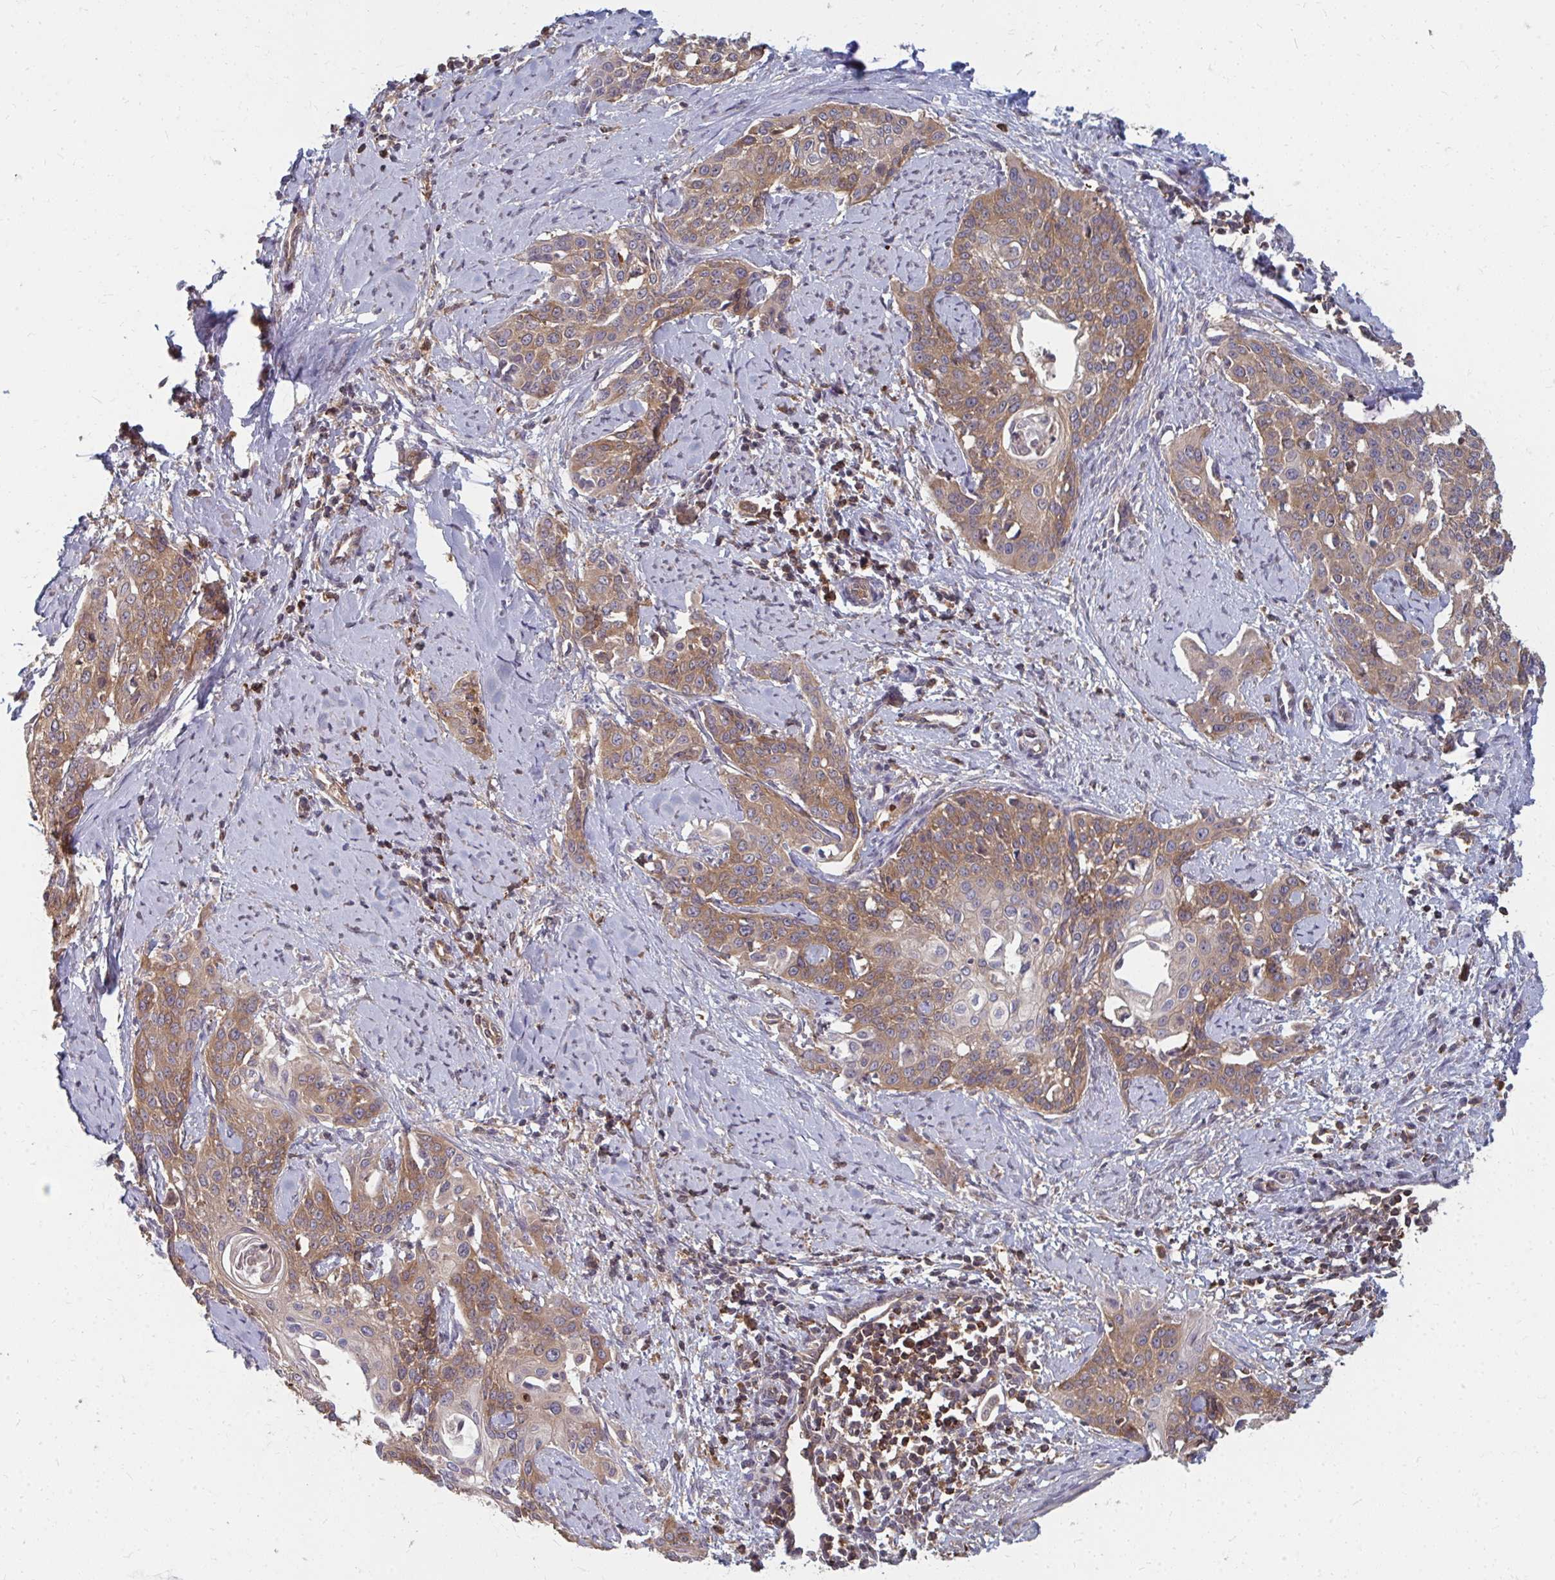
{"staining": {"intensity": "moderate", "quantity": ">75%", "location": "cytoplasmic/membranous"}, "tissue": "cervical cancer", "cell_type": "Tumor cells", "image_type": "cancer", "snomed": [{"axis": "morphology", "description": "Squamous cell carcinoma, NOS"}, {"axis": "topography", "description": "Cervix"}], "caption": "Cervical squamous cell carcinoma stained for a protein shows moderate cytoplasmic/membranous positivity in tumor cells.", "gene": "ZNF285", "patient": {"sex": "female", "age": 44}}